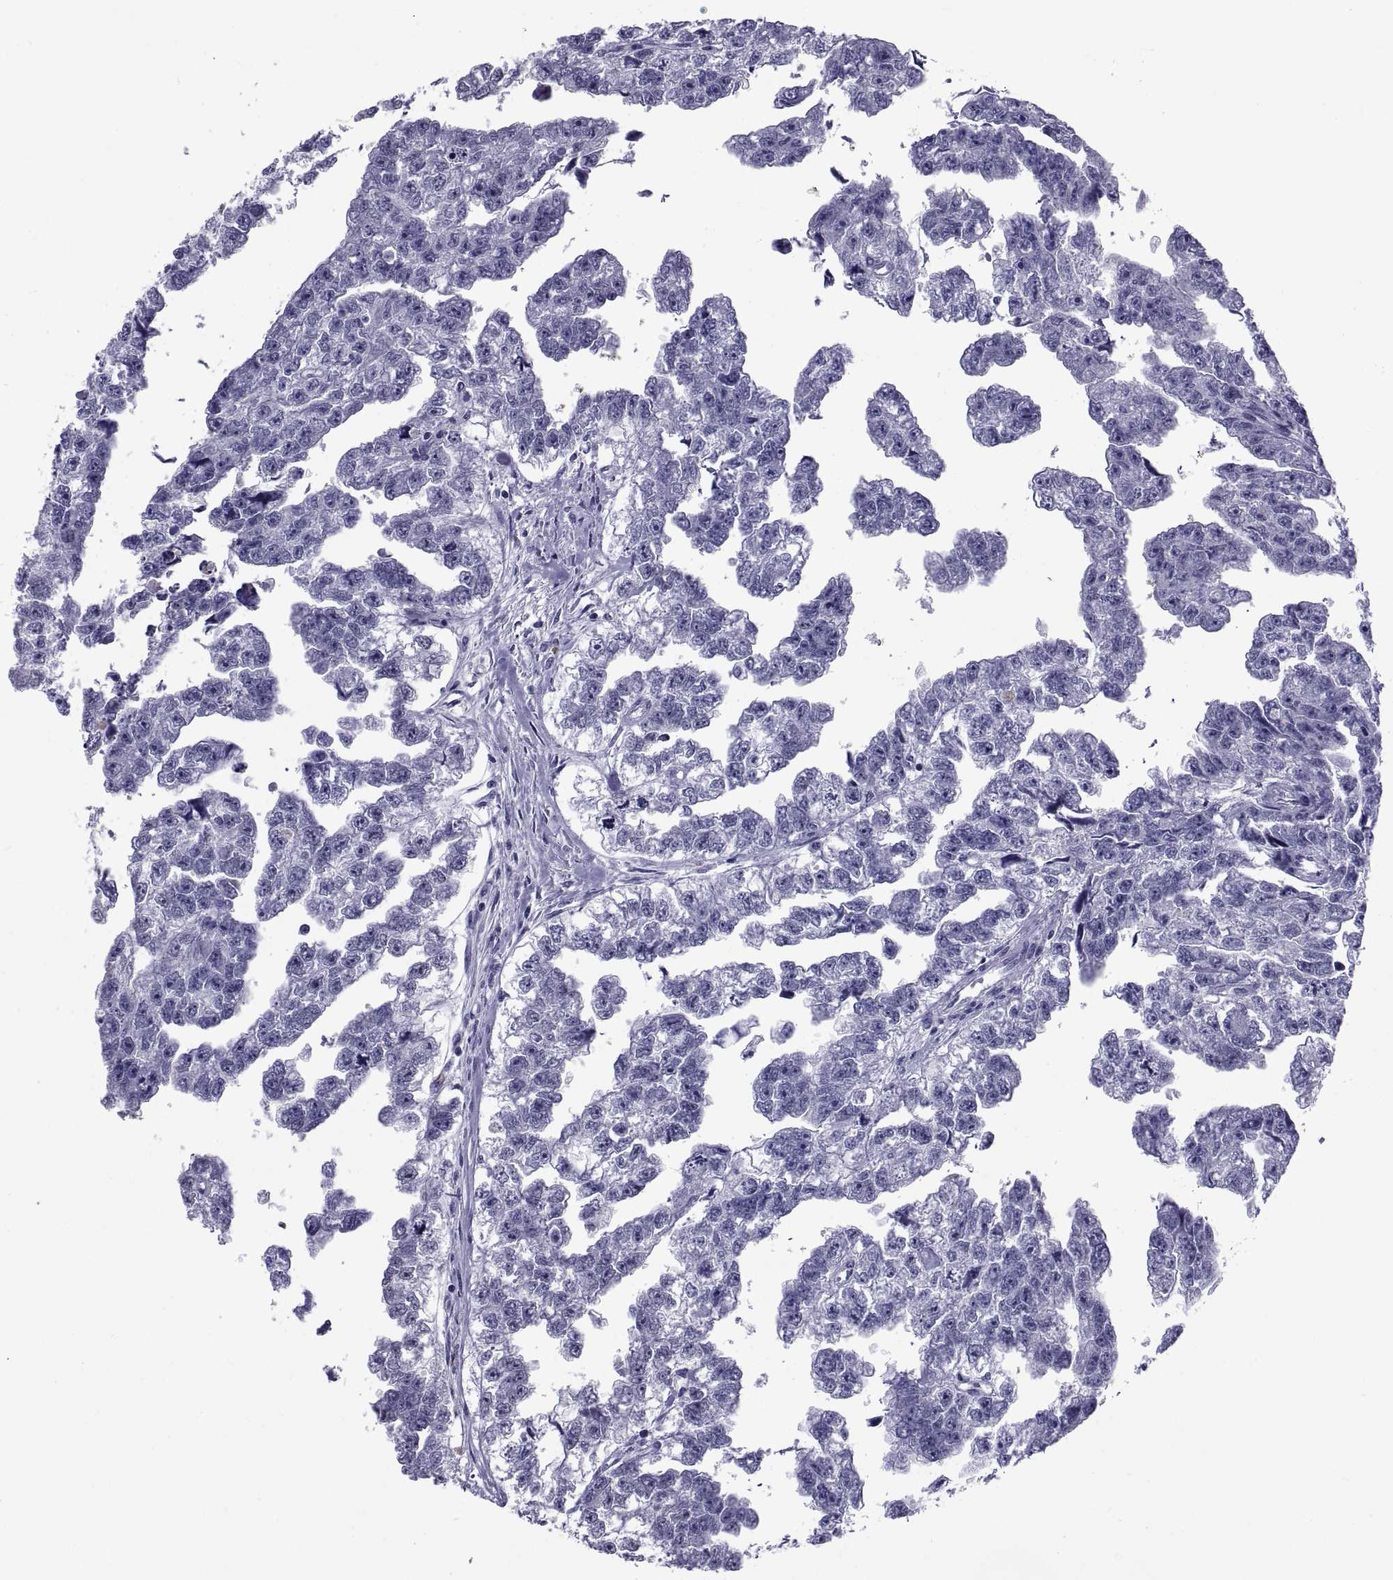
{"staining": {"intensity": "negative", "quantity": "none", "location": "none"}, "tissue": "testis cancer", "cell_type": "Tumor cells", "image_type": "cancer", "snomed": [{"axis": "morphology", "description": "Carcinoma, Embryonal, NOS"}, {"axis": "morphology", "description": "Teratoma, malignant, NOS"}, {"axis": "topography", "description": "Testis"}], "caption": "Immunohistochemistry (IHC) image of neoplastic tissue: testis cancer stained with DAB (3,3'-diaminobenzidine) exhibits no significant protein positivity in tumor cells.", "gene": "TGFBR3L", "patient": {"sex": "male", "age": 44}}